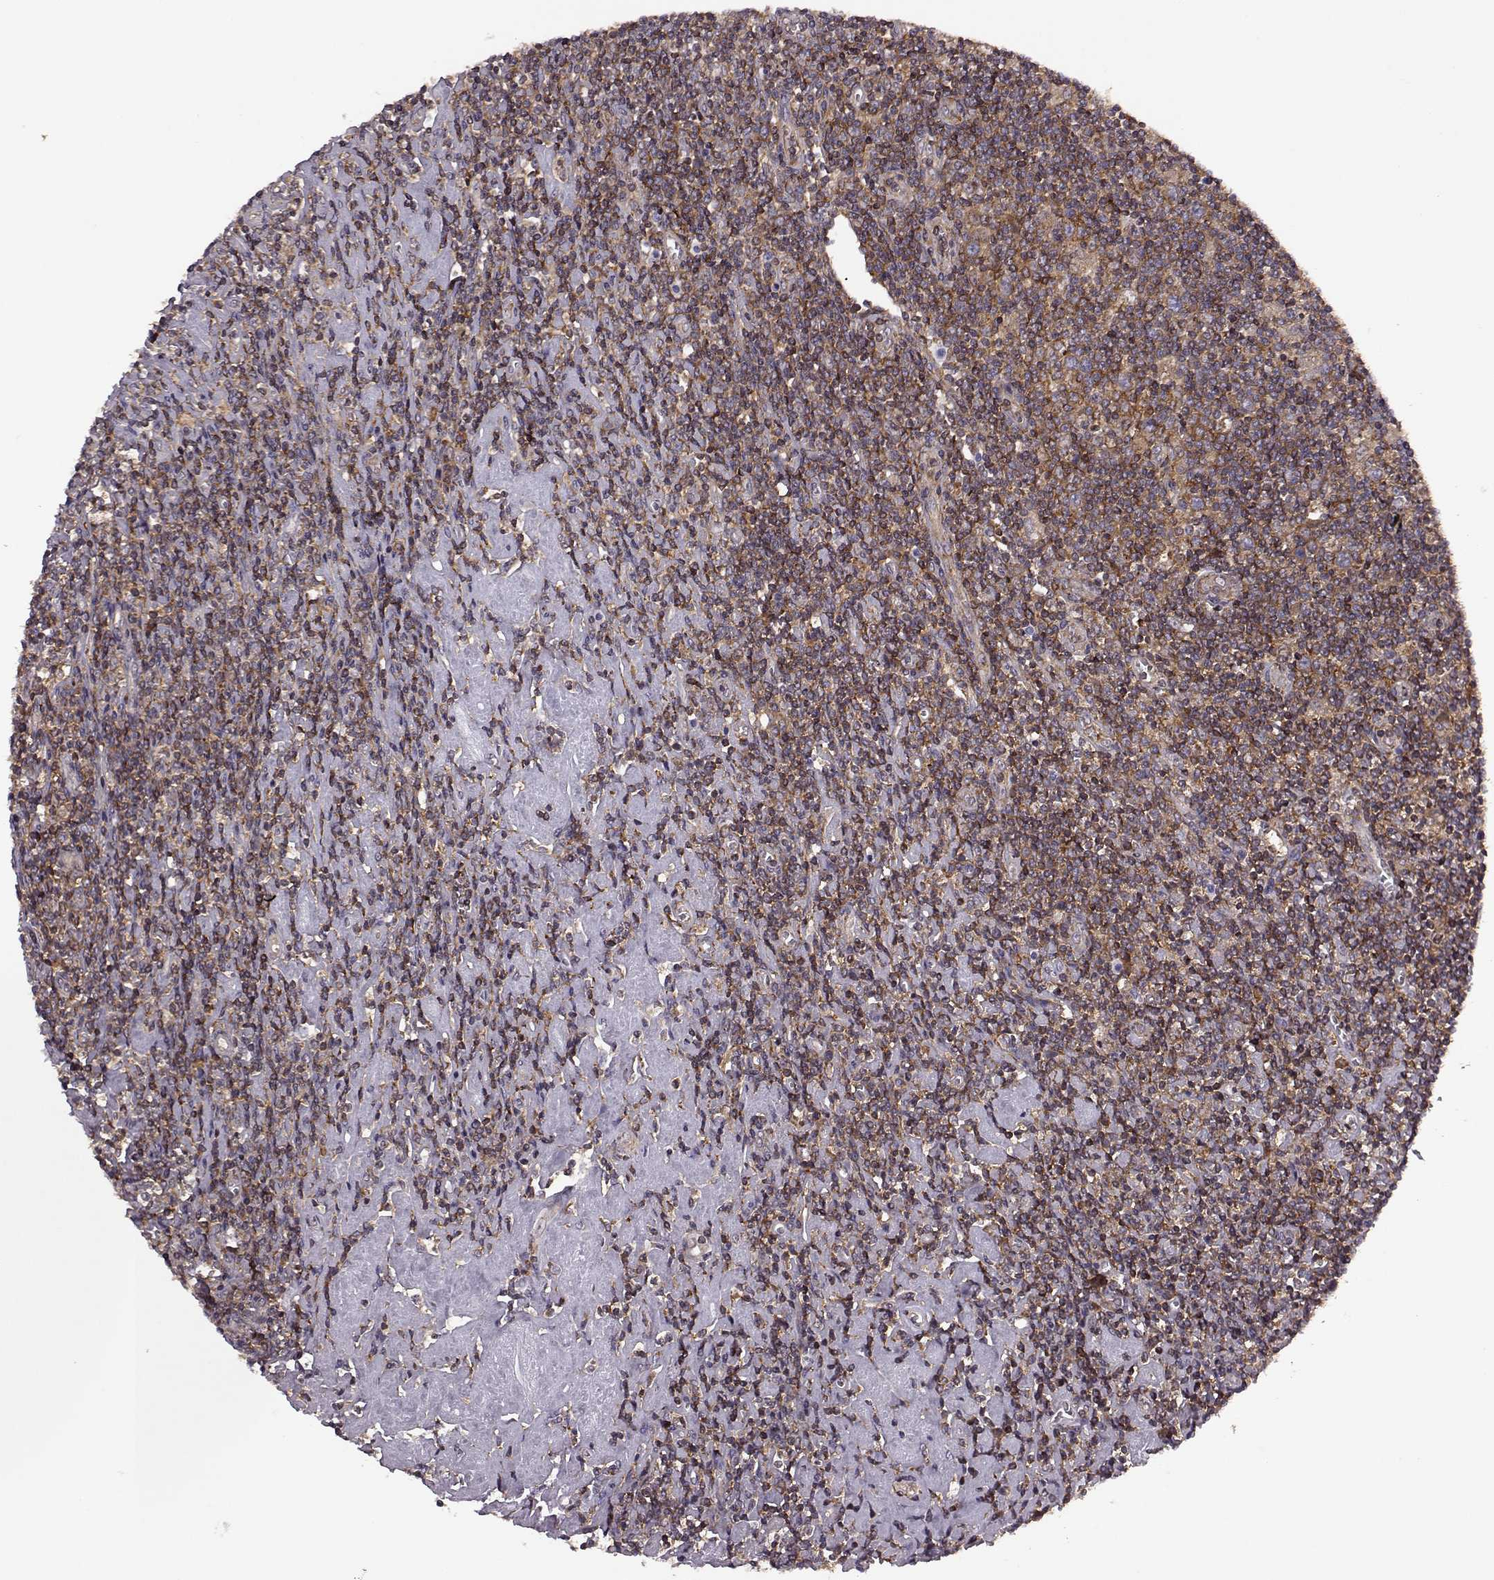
{"staining": {"intensity": "moderate", "quantity": ">75%", "location": "cytoplasmic/membranous"}, "tissue": "lymphoma", "cell_type": "Tumor cells", "image_type": "cancer", "snomed": [{"axis": "morphology", "description": "Hodgkin's disease, NOS"}, {"axis": "topography", "description": "Lymph node"}], "caption": "The photomicrograph demonstrates staining of Hodgkin's disease, revealing moderate cytoplasmic/membranous protein staining (brown color) within tumor cells.", "gene": "URI1", "patient": {"sex": "male", "age": 40}}